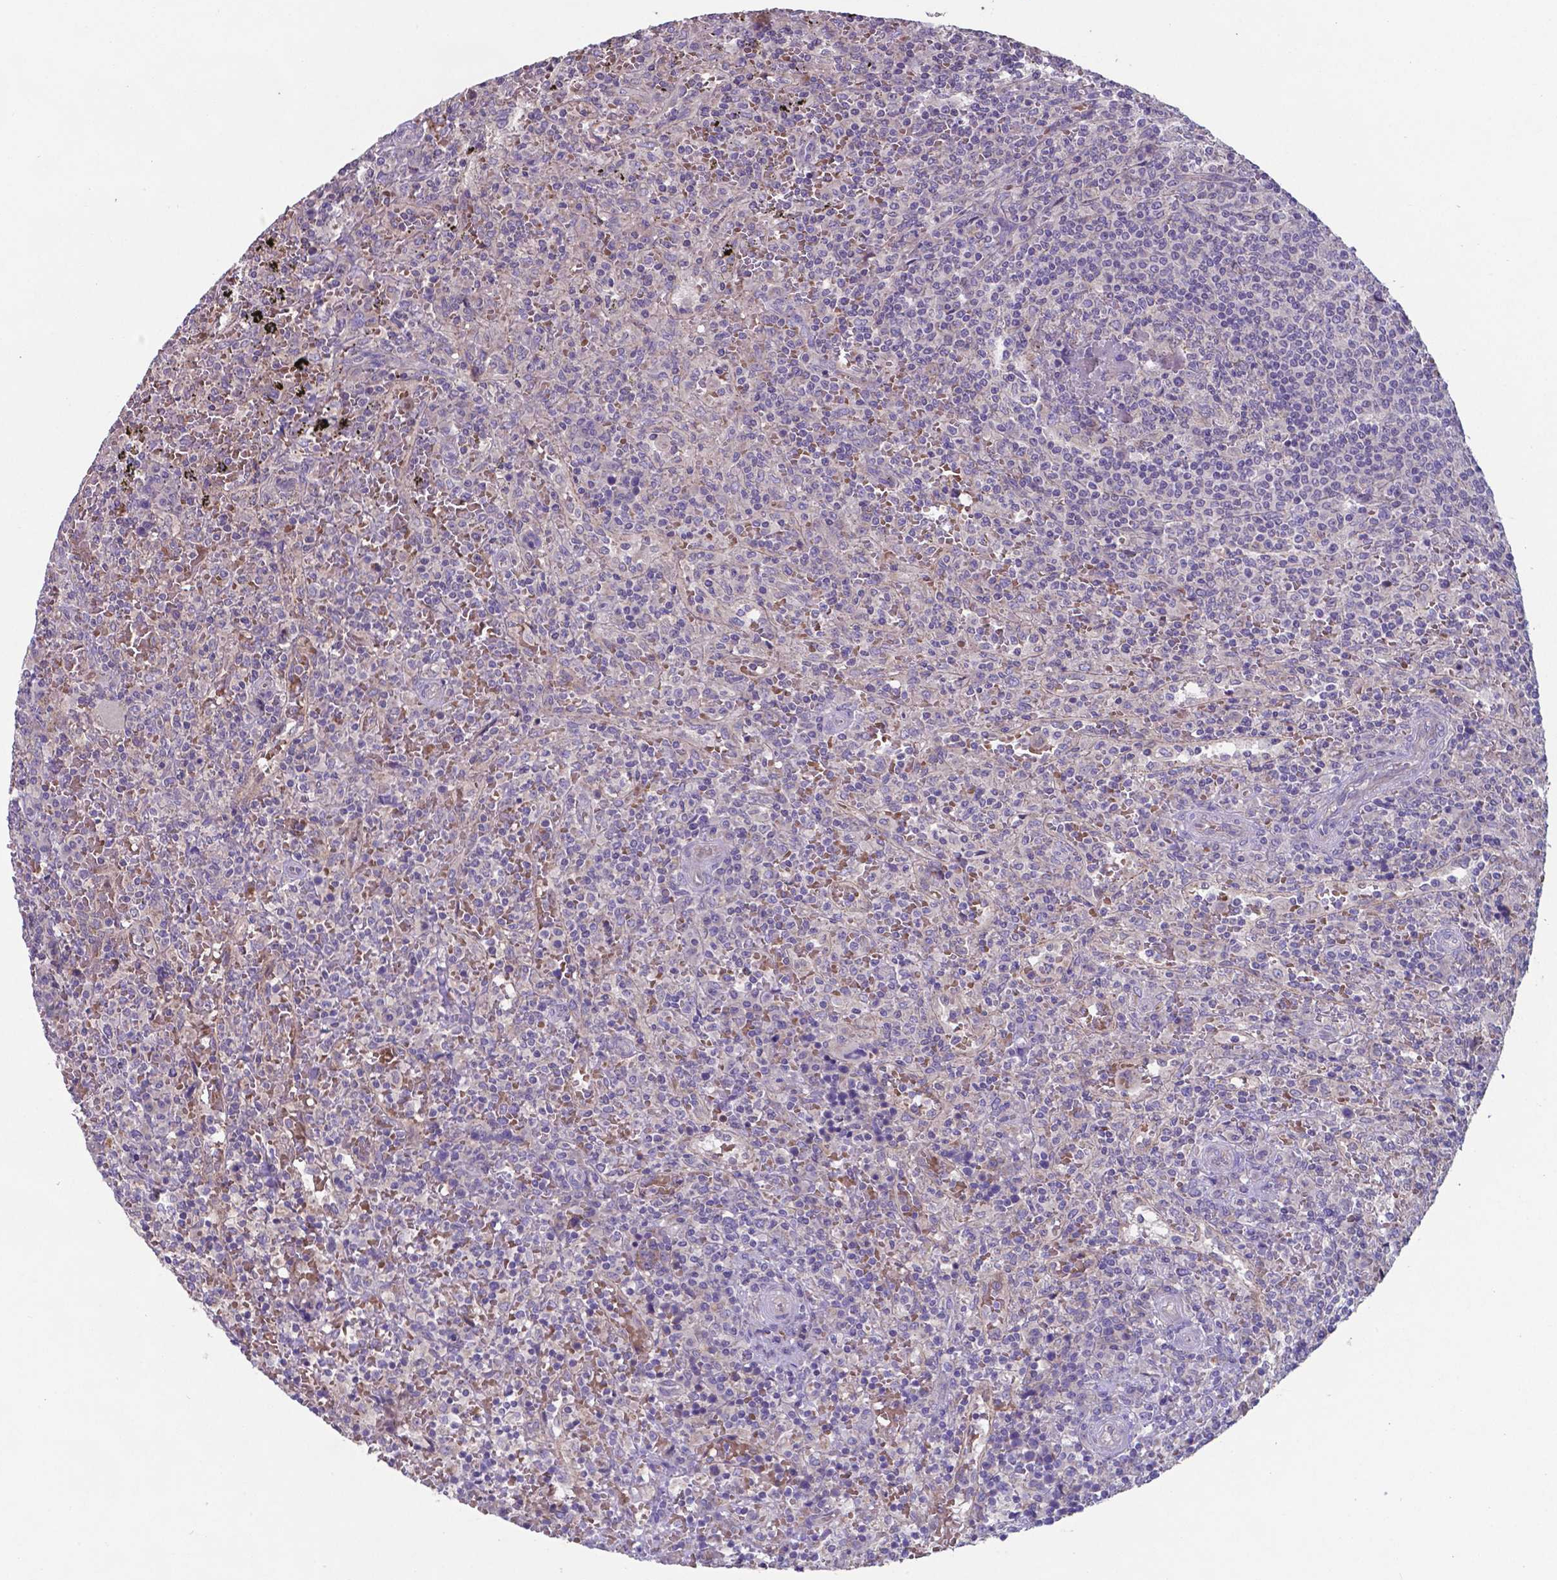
{"staining": {"intensity": "negative", "quantity": "none", "location": "none"}, "tissue": "lymphoma", "cell_type": "Tumor cells", "image_type": "cancer", "snomed": [{"axis": "morphology", "description": "Malignant lymphoma, non-Hodgkin's type, Low grade"}, {"axis": "topography", "description": "Spleen"}], "caption": "Image shows no protein positivity in tumor cells of lymphoma tissue.", "gene": "TYRO3", "patient": {"sex": "male", "age": 62}}